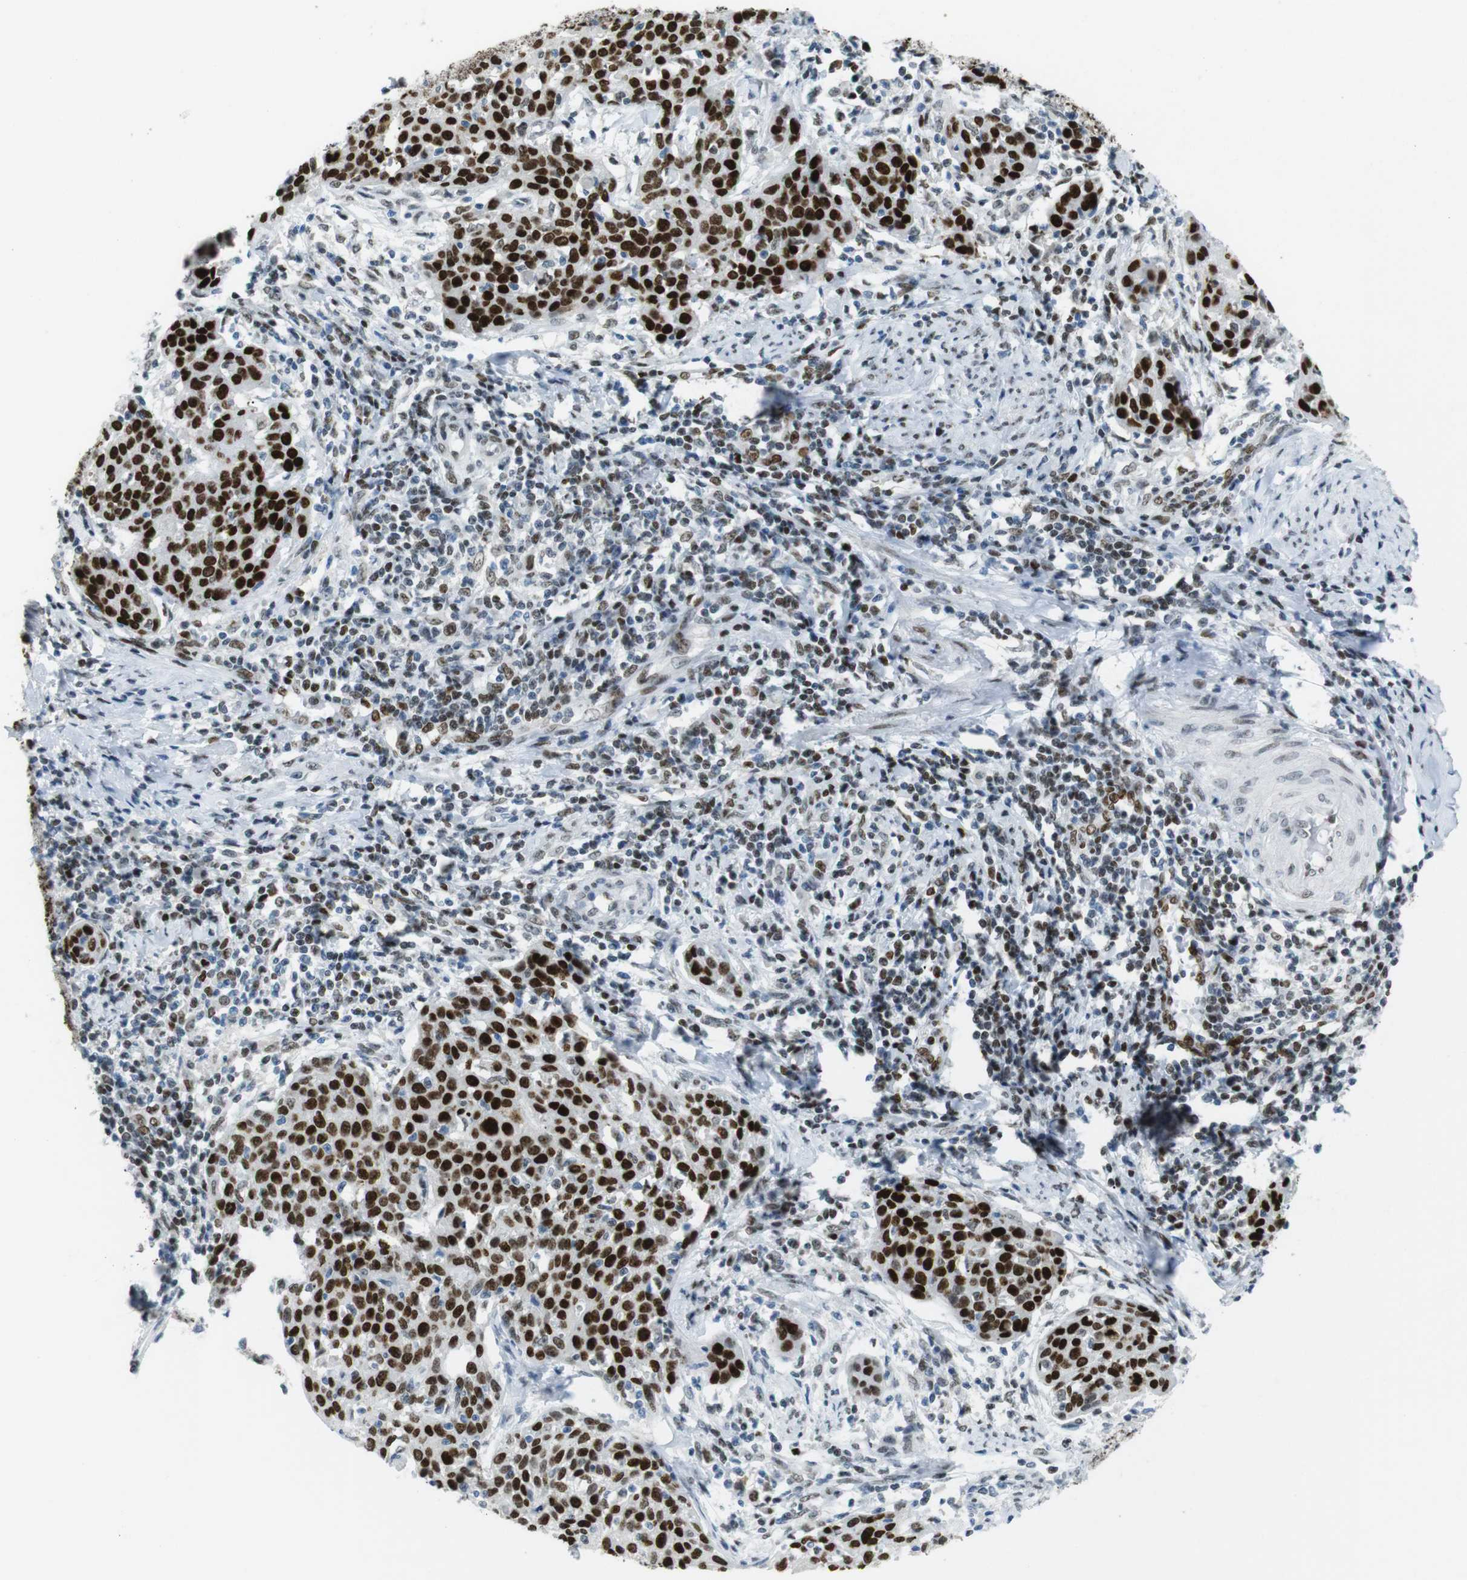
{"staining": {"intensity": "strong", "quantity": ">75%", "location": "nuclear"}, "tissue": "cervical cancer", "cell_type": "Tumor cells", "image_type": "cancer", "snomed": [{"axis": "morphology", "description": "Squamous cell carcinoma, NOS"}, {"axis": "topography", "description": "Cervix"}], "caption": "Protein expression by IHC displays strong nuclear staining in approximately >75% of tumor cells in cervical cancer. (Stains: DAB in brown, nuclei in blue, Microscopy: brightfield microscopy at high magnification).", "gene": "RIOX2", "patient": {"sex": "female", "age": 38}}